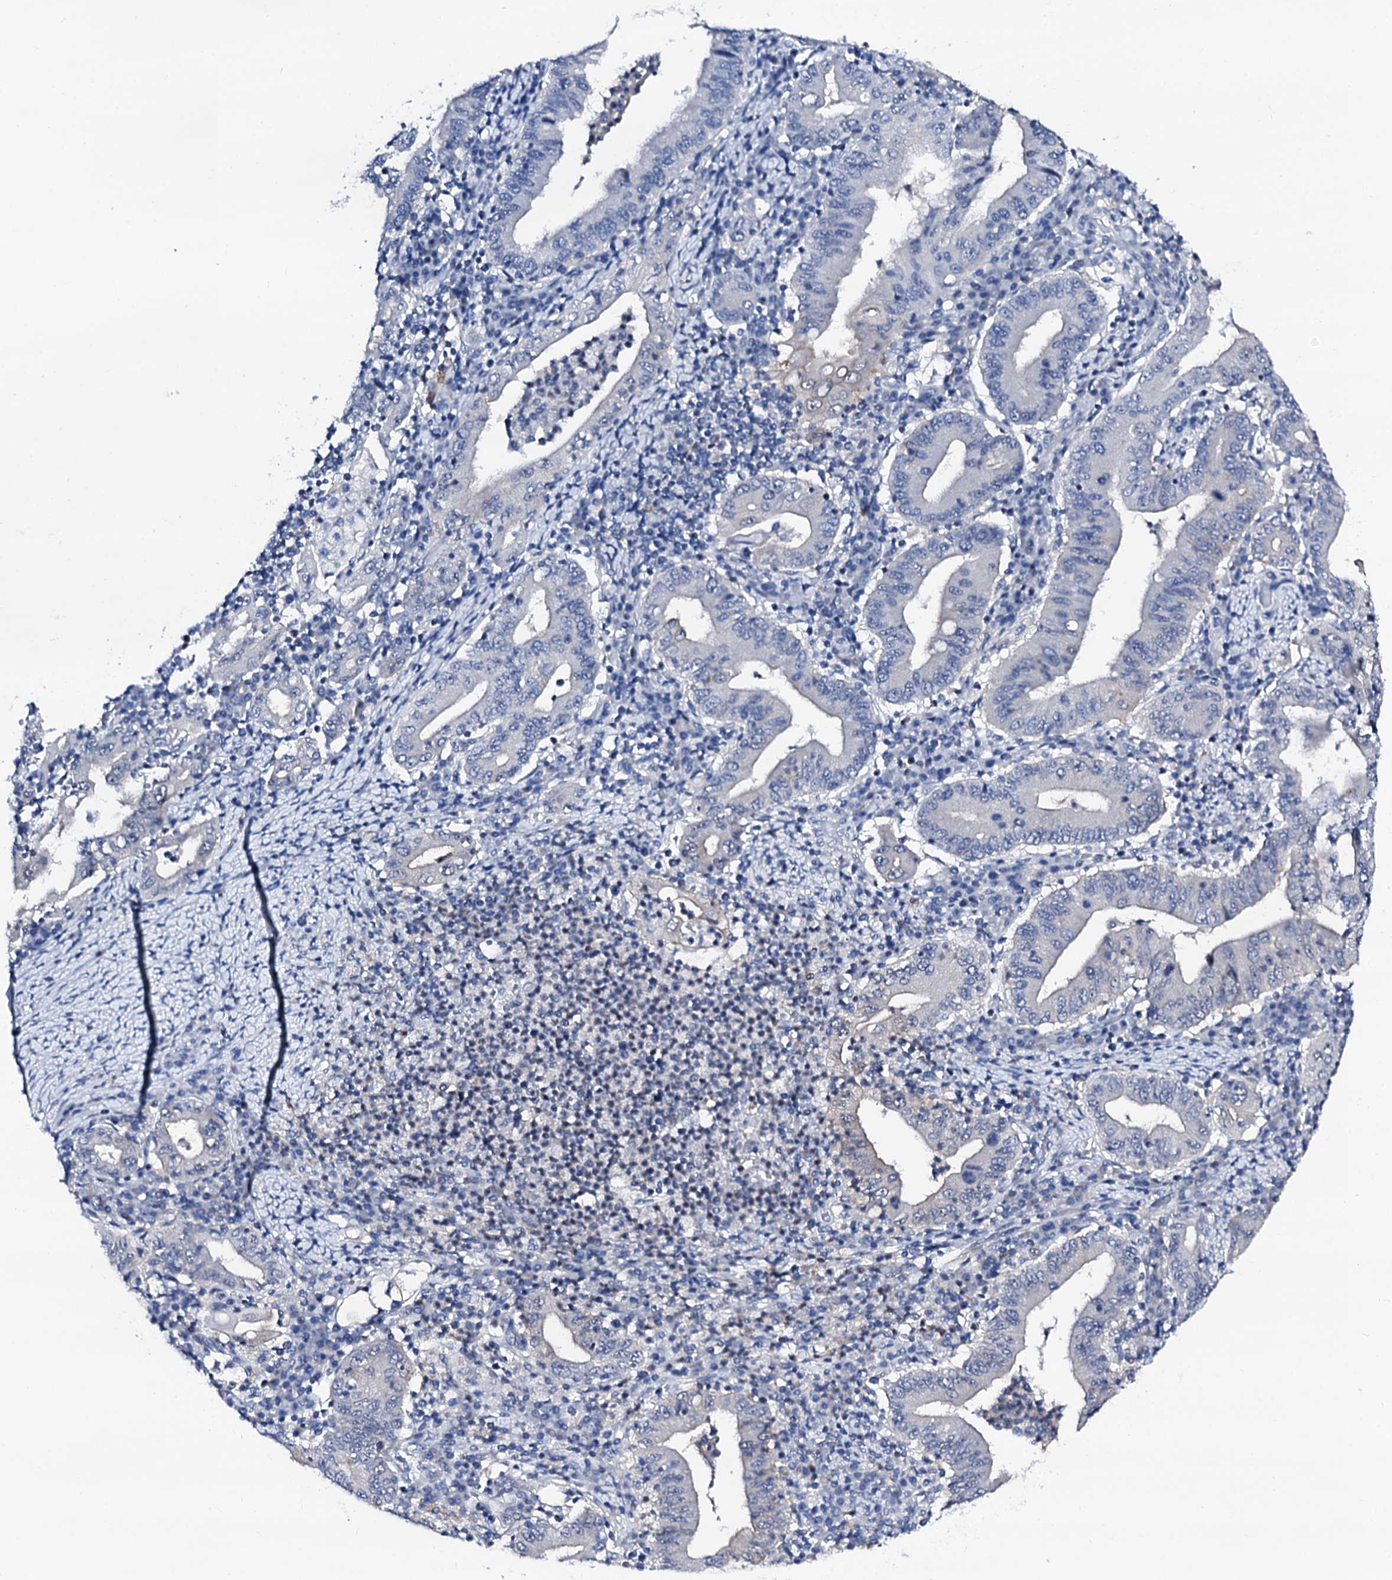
{"staining": {"intensity": "negative", "quantity": "none", "location": "none"}, "tissue": "stomach cancer", "cell_type": "Tumor cells", "image_type": "cancer", "snomed": [{"axis": "morphology", "description": "Normal tissue, NOS"}, {"axis": "morphology", "description": "Adenocarcinoma, NOS"}, {"axis": "topography", "description": "Esophagus"}, {"axis": "topography", "description": "Stomach, upper"}, {"axis": "topography", "description": "Peripheral nerve tissue"}], "caption": "DAB immunohistochemical staining of stomach cancer demonstrates no significant positivity in tumor cells.", "gene": "TRAFD1", "patient": {"sex": "male", "age": 62}}